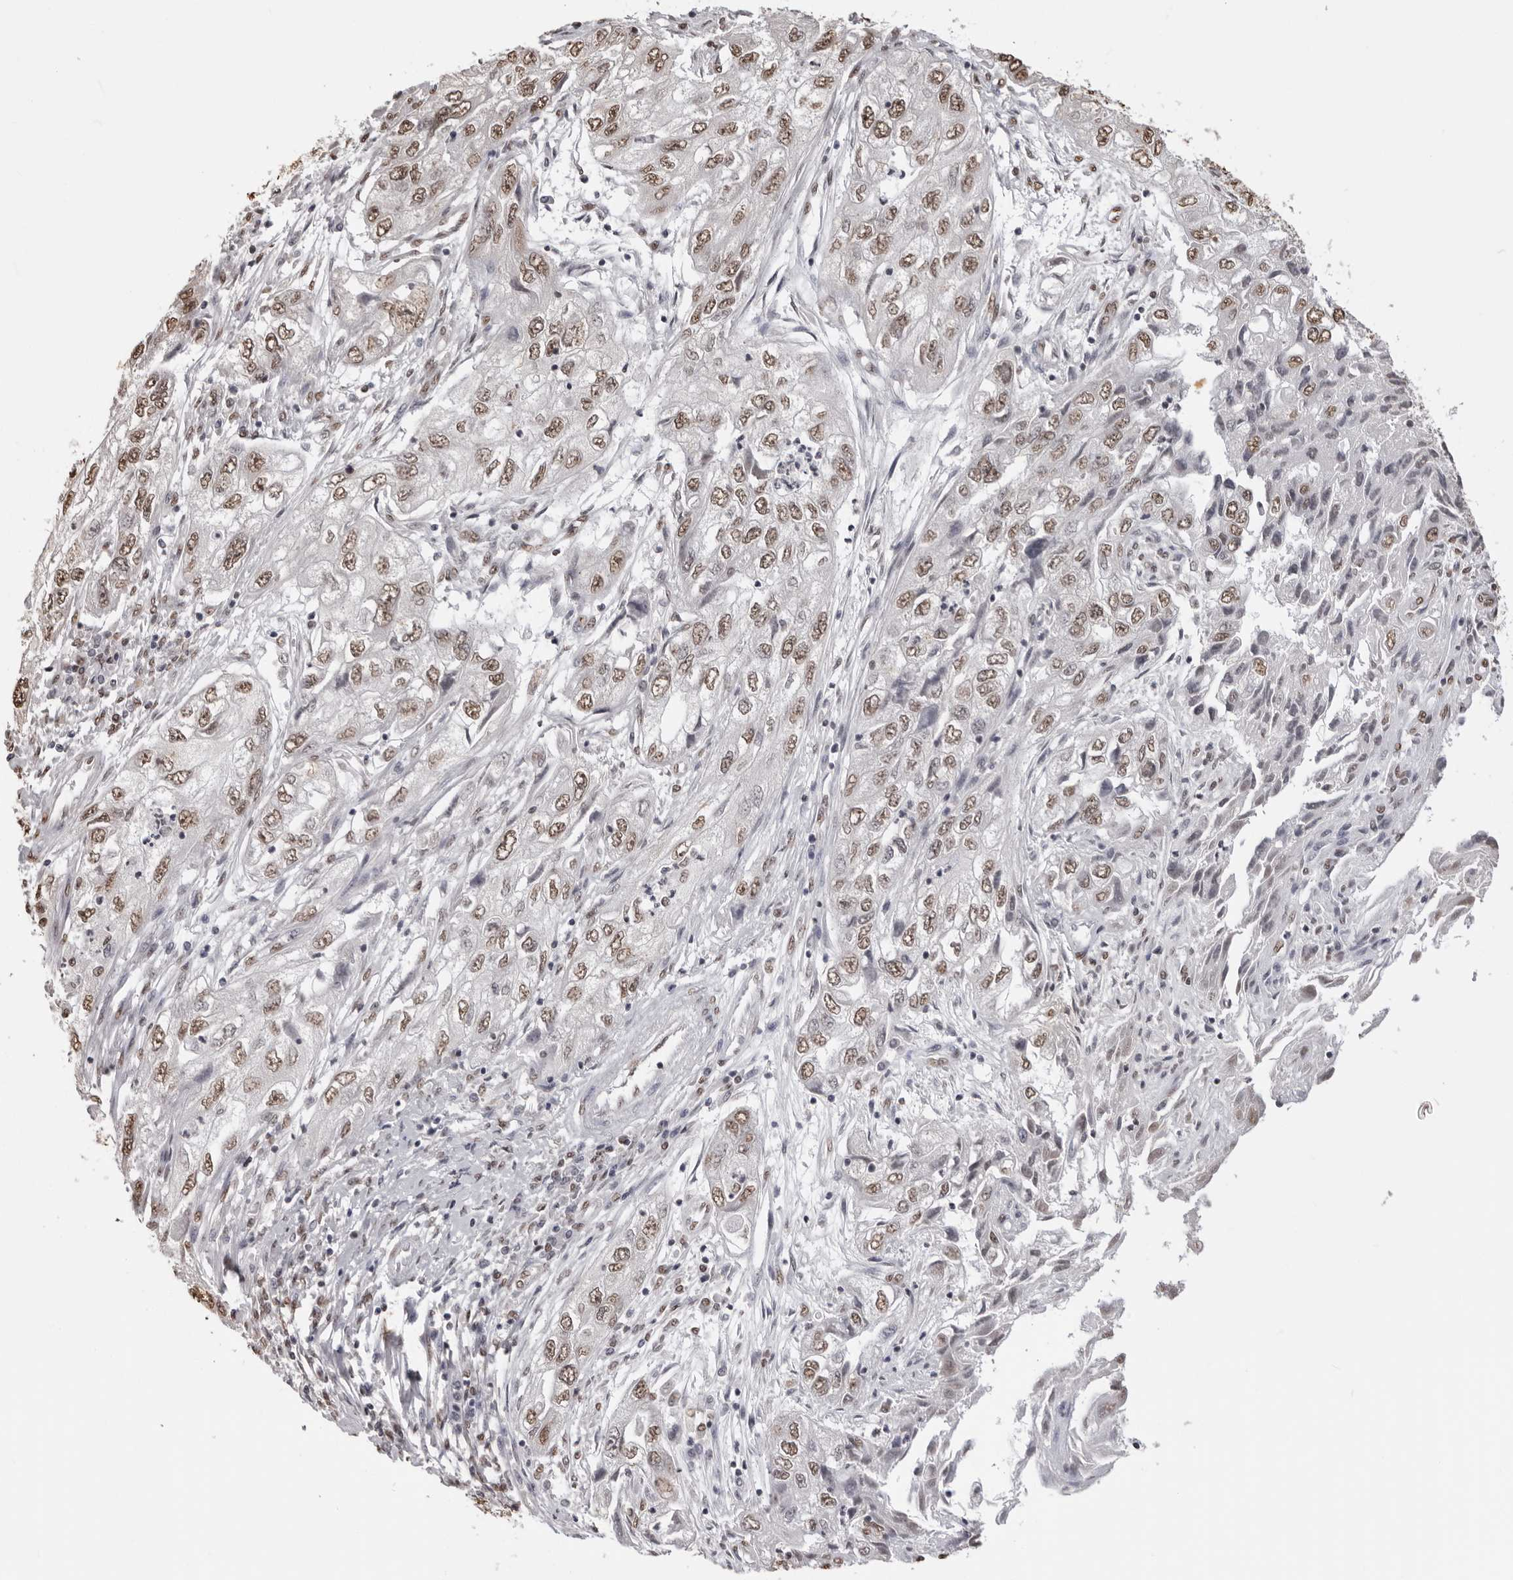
{"staining": {"intensity": "moderate", "quantity": ">75%", "location": "nuclear"}, "tissue": "endometrial cancer", "cell_type": "Tumor cells", "image_type": "cancer", "snomed": [{"axis": "morphology", "description": "Adenocarcinoma, NOS"}, {"axis": "topography", "description": "Endometrium"}], "caption": "This is an image of IHC staining of endometrial adenocarcinoma, which shows moderate positivity in the nuclear of tumor cells.", "gene": "OLIG3", "patient": {"sex": "female", "age": 49}}